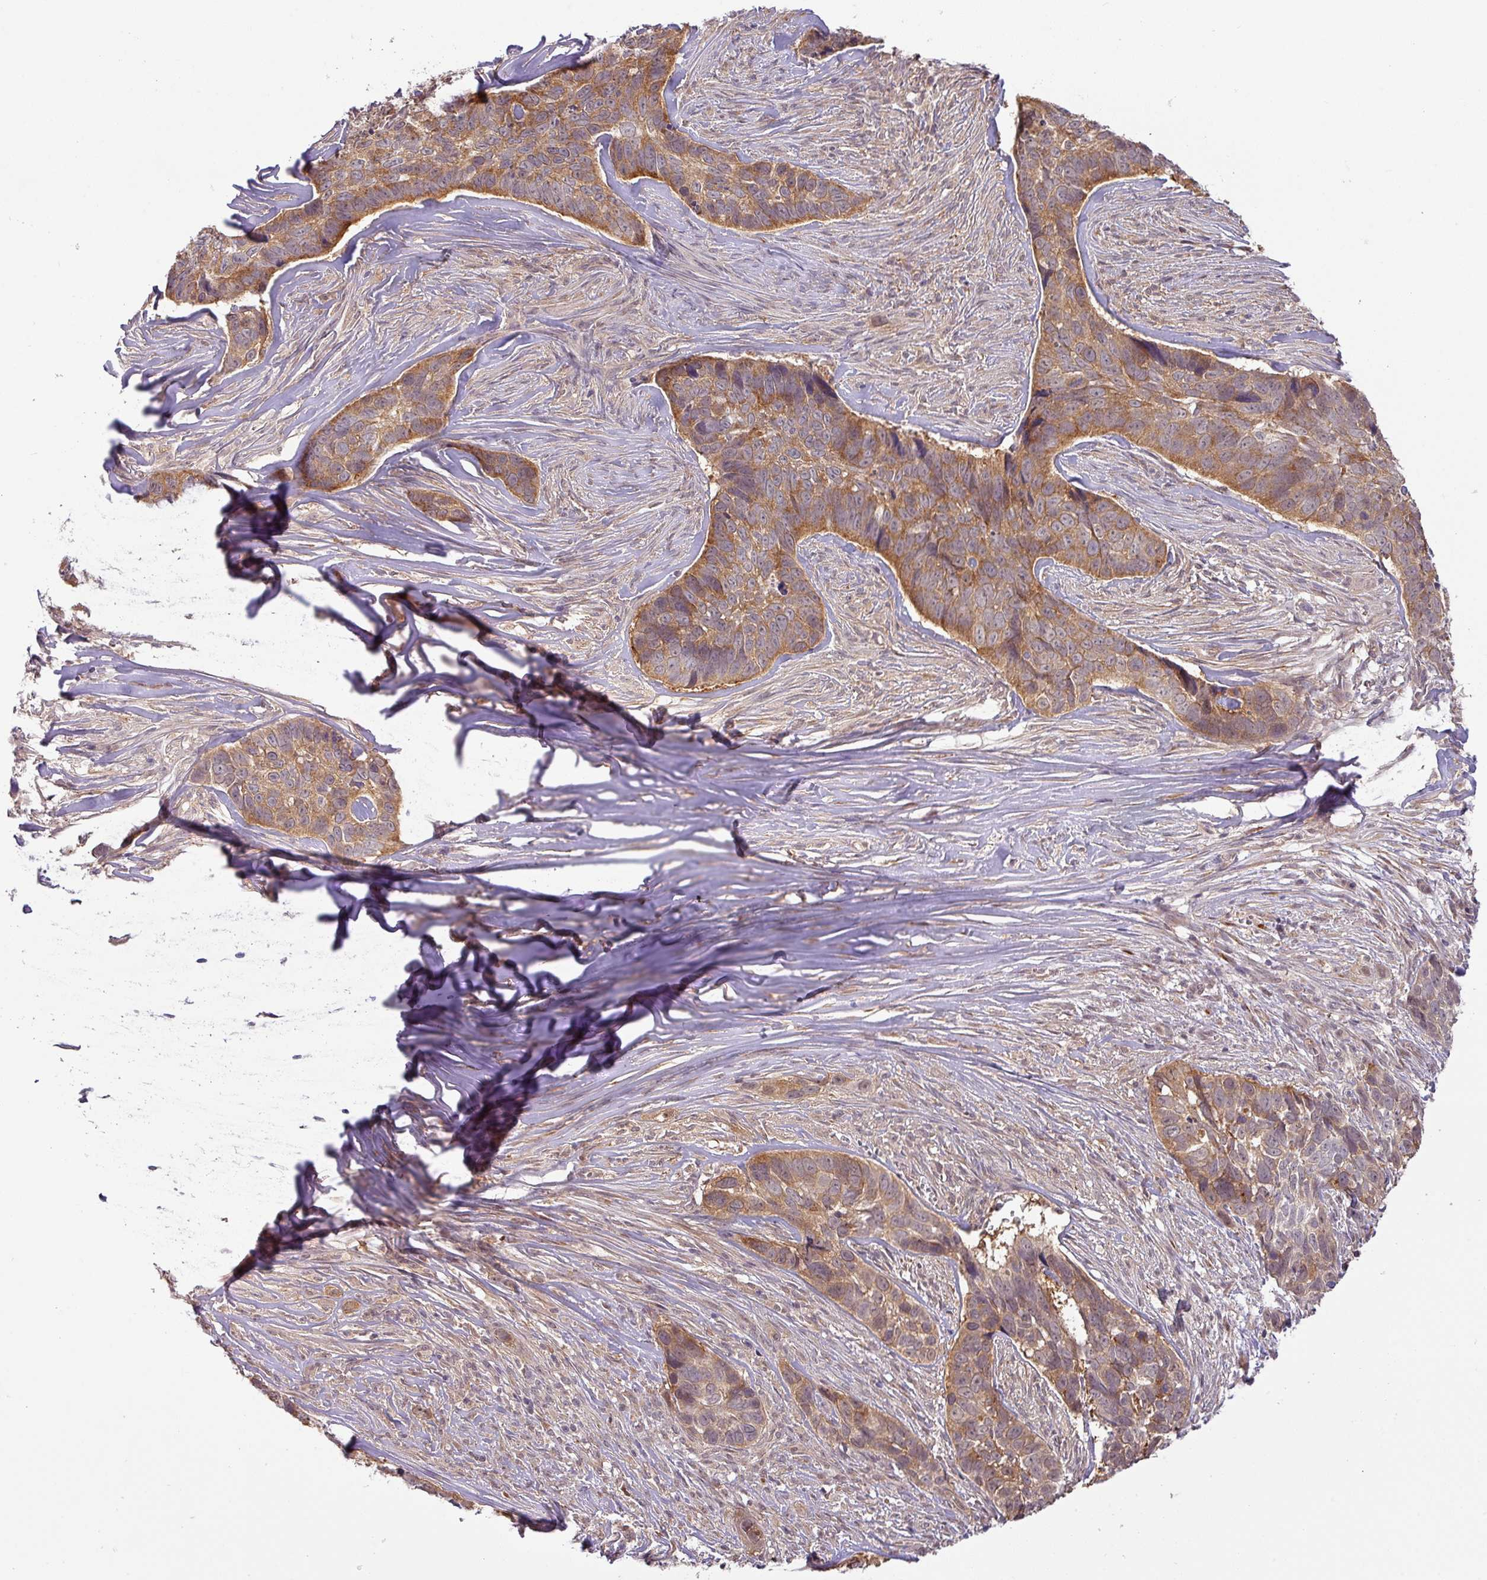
{"staining": {"intensity": "moderate", "quantity": ">75%", "location": "cytoplasmic/membranous"}, "tissue": "skin cancer", "cell_type": "Tumor cells", "image_type": "cancer", "snomed": [{"axis": "morphology", "description": "Basal cell carcinoma"}, {"axis": "topography", "description": "Skin"}], "caption": "Skin cancer was stained to show a protein in brown. There is medium levels of moderate cytoplasmic/membranous expression in about >75% of tumor cells.", "gene": "GALNT12", "patient": {"sex": "female", "age": 82}}